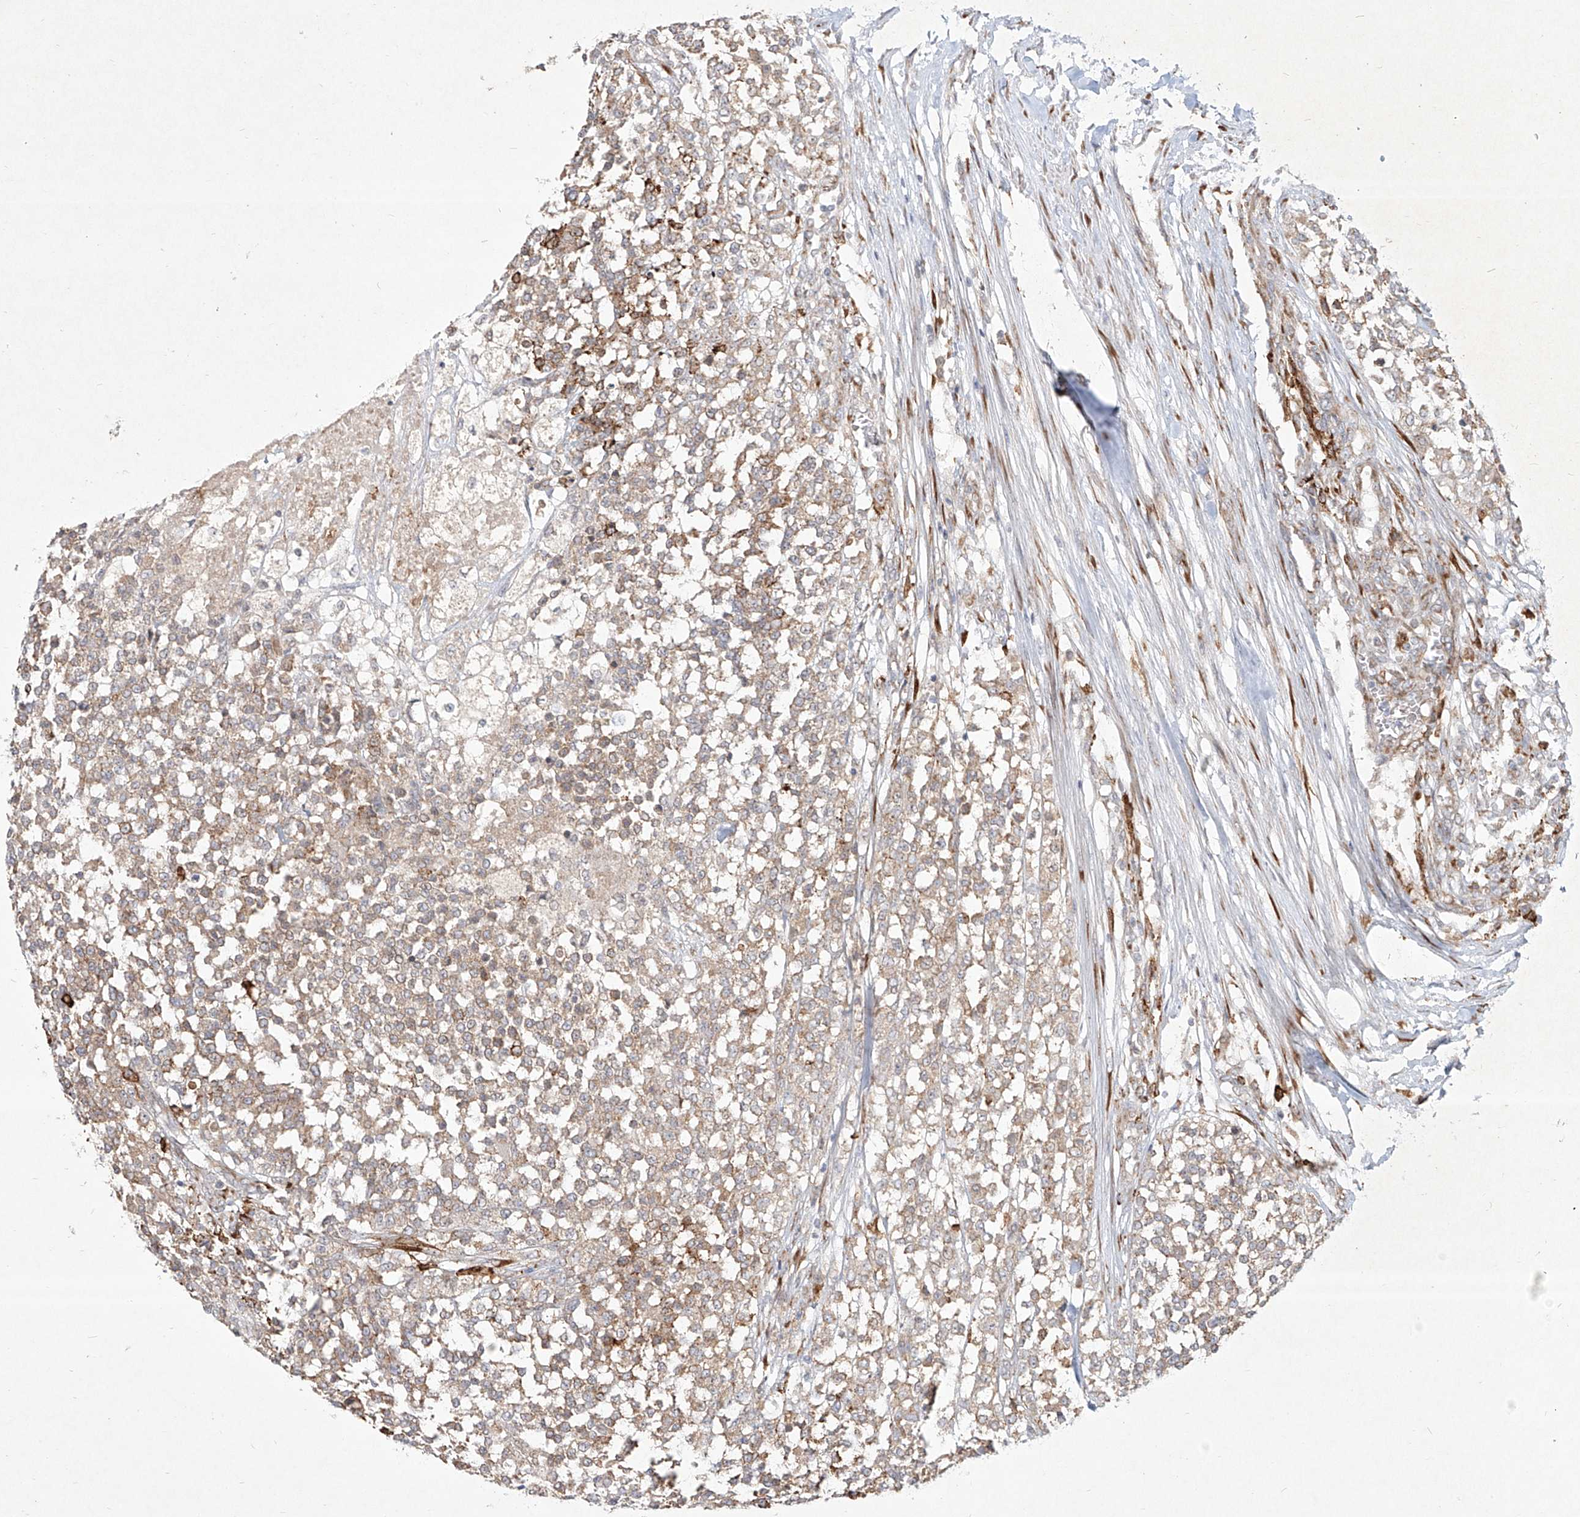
{"staining": {"intensity": "weak", "quantity": "25%-75%", "location": "cytoplasmic/membranous"}, "tissue": "testis cancer", "cell_type": "Tumor cells", "image_type": "cancer", "snomed": [{"axis": "morphology", "description": "Seminoma, NOS"}, {"axis": "topography", "description": "Testis"}], "caption": "Immunohistochemistry photomicrograph of neoplastic tissue: human seminoma (testis) stained using immunohistochemistry exhibits low levels of weak protein expression localized specifically in the cytoplasmic/membranous of tumor cells, appearing as a cytoplasmic/membranous brown color.", "gene": "CD209", "patient": {"sex": "male", "age": 59}}